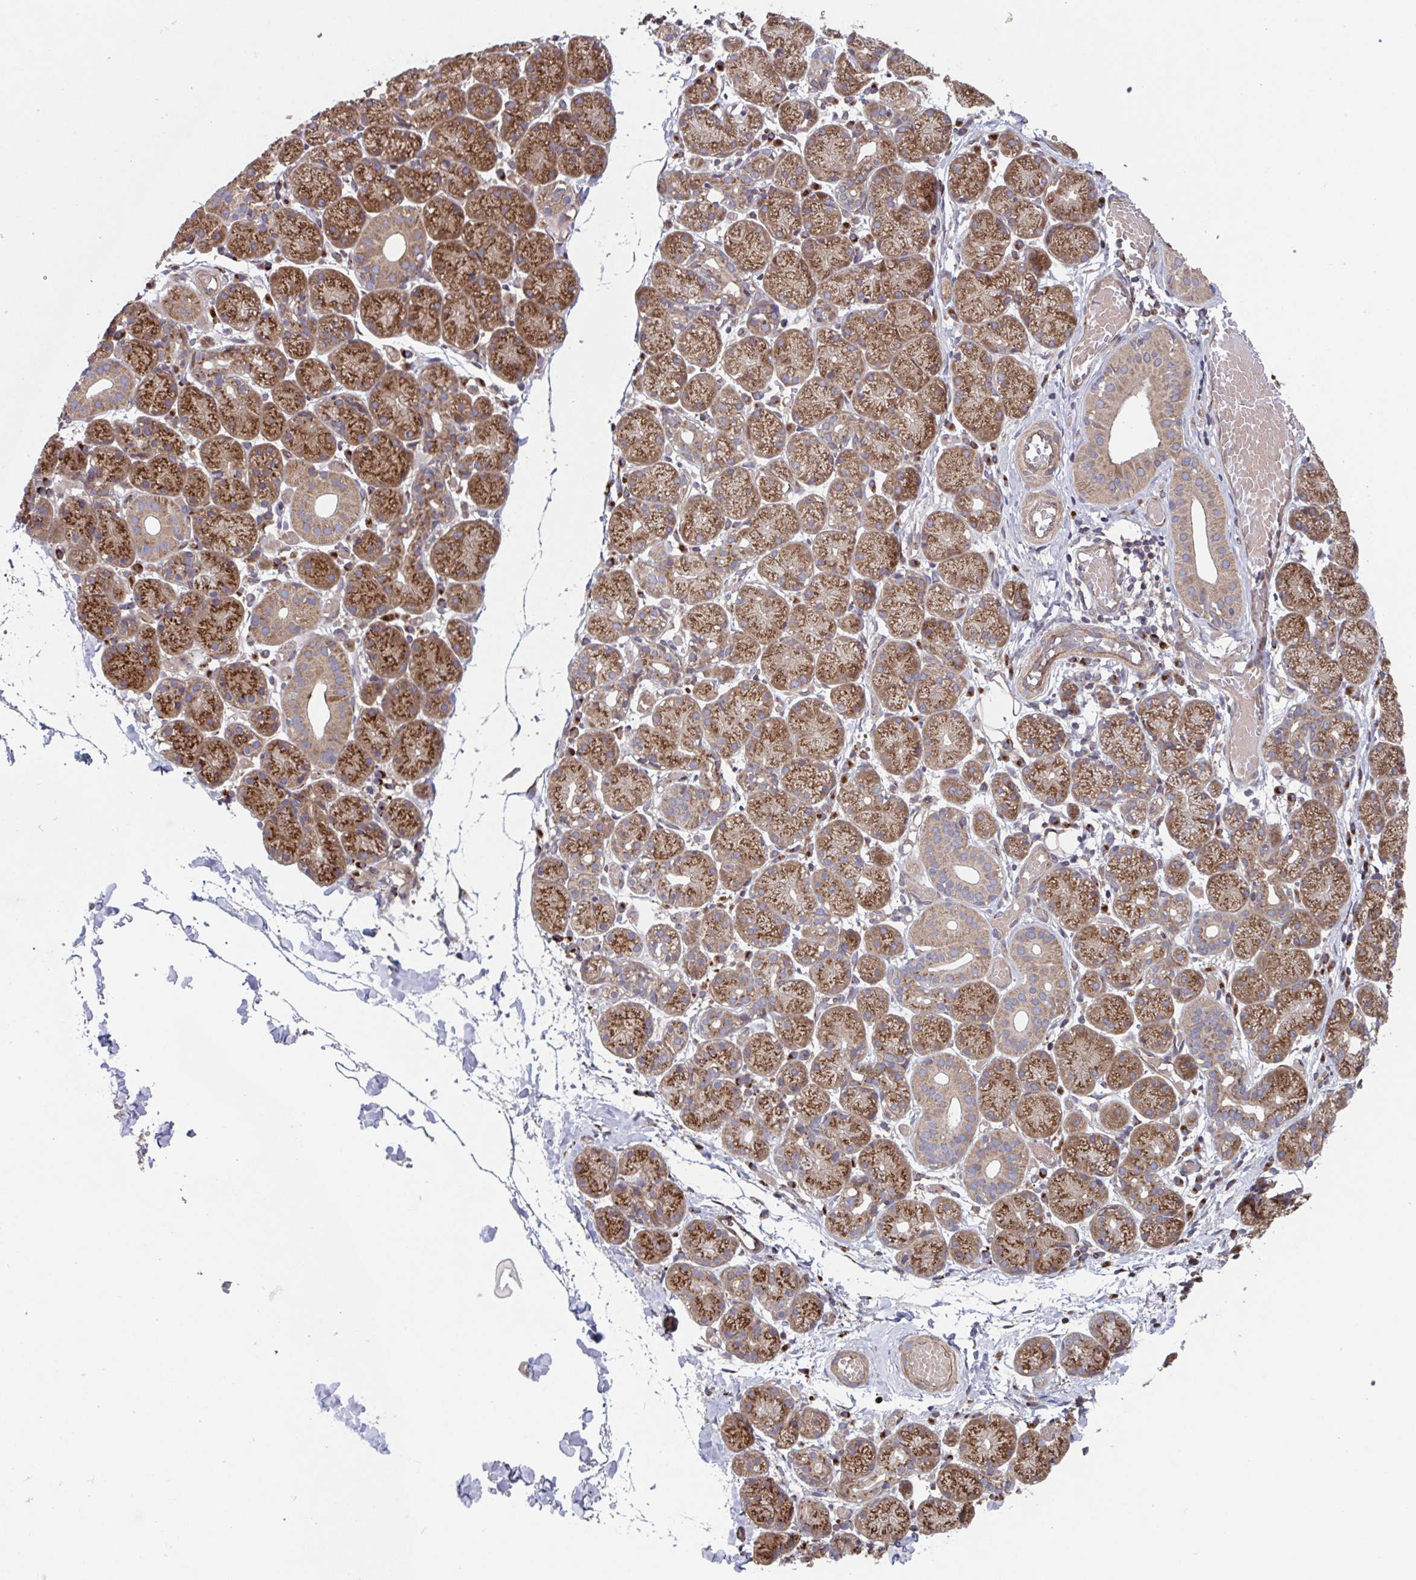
{"staining": {"intensity": "moderate", "quantity": "25%-75%", "location": "cytoplasmic/membranous"}, "tissue": "salivary gland", "cell_type": "Glandular cells", "image_type": "normal", "snomed": [{"axis": "morphology", "description": "Normal tissue, NOS"}, {"axis": "topography", "description": "Salivary gland"}], "caption": "A brown stain shows moderate cytoplasmic/membranous staining of a protein in glandular cells of unremarkable human salivary gland. The protein of interest is stained brown, and the nuclei are stained in blue (DAB (3,3'-diaminobenzidine) IHC with brightfield microscopy, high magnification).", "gene": "COPB1", "patient": {"sex": "female", "age": 24}}